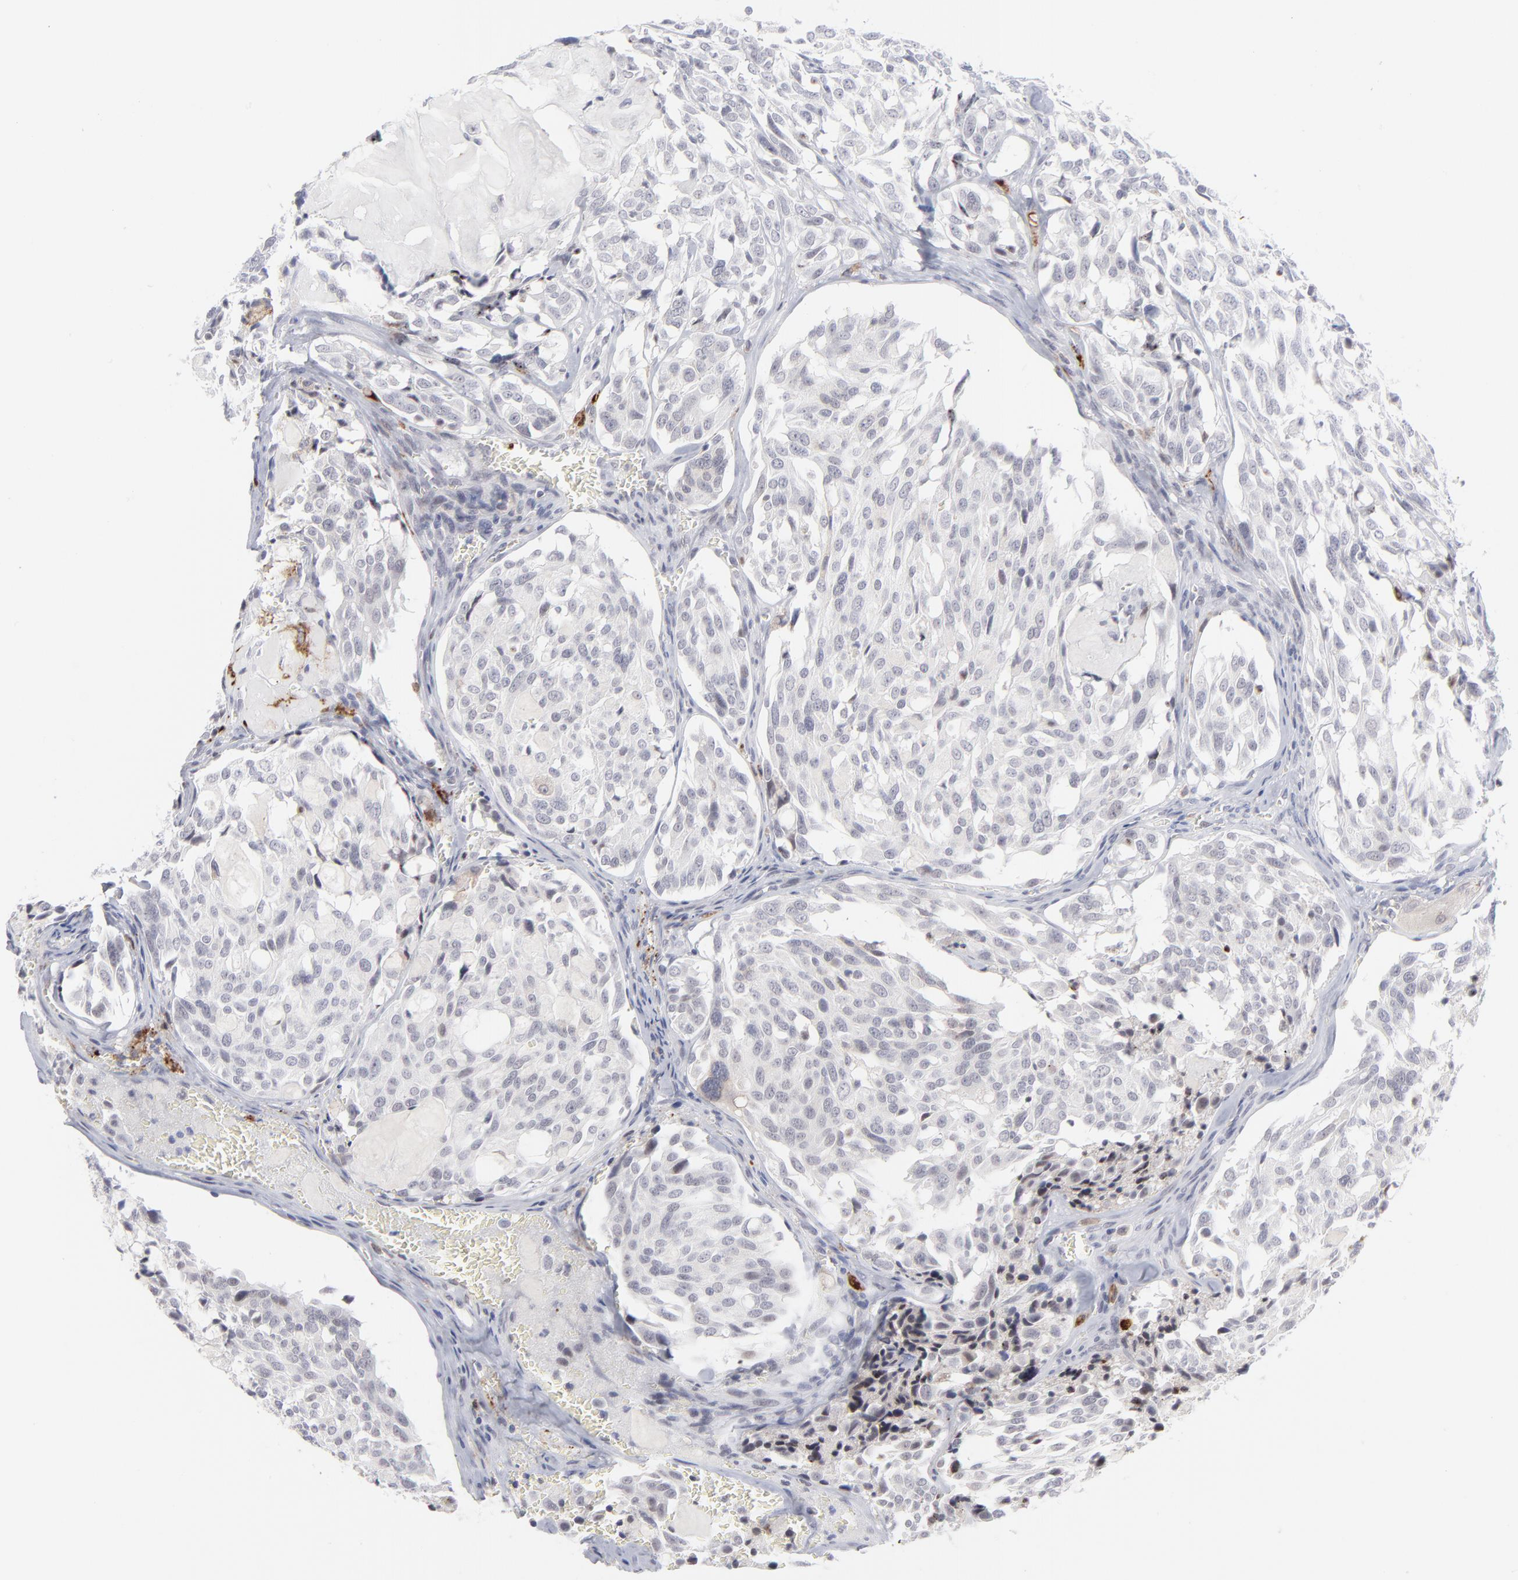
{"staining": {"intensity": "negative", "quantity": "none", "location": "none"}, "tissue": "thyroid cancer", "cell_type": "Tumor cells", "image_type": "cancer", "snomed": [{"axis": "morphology", "description": "Carcinoma, NOS"}, {"axis": "morphology", "description": "Carcinoid, malignant, NOS"}, {"axis": "topography", "description": "Thyroid gland"}], "caption": "Tumor cells are negative for brown protein staining in thyroid cancer.", "gene": "CCR2", "patient": {"sex": "male", "age": 33}}